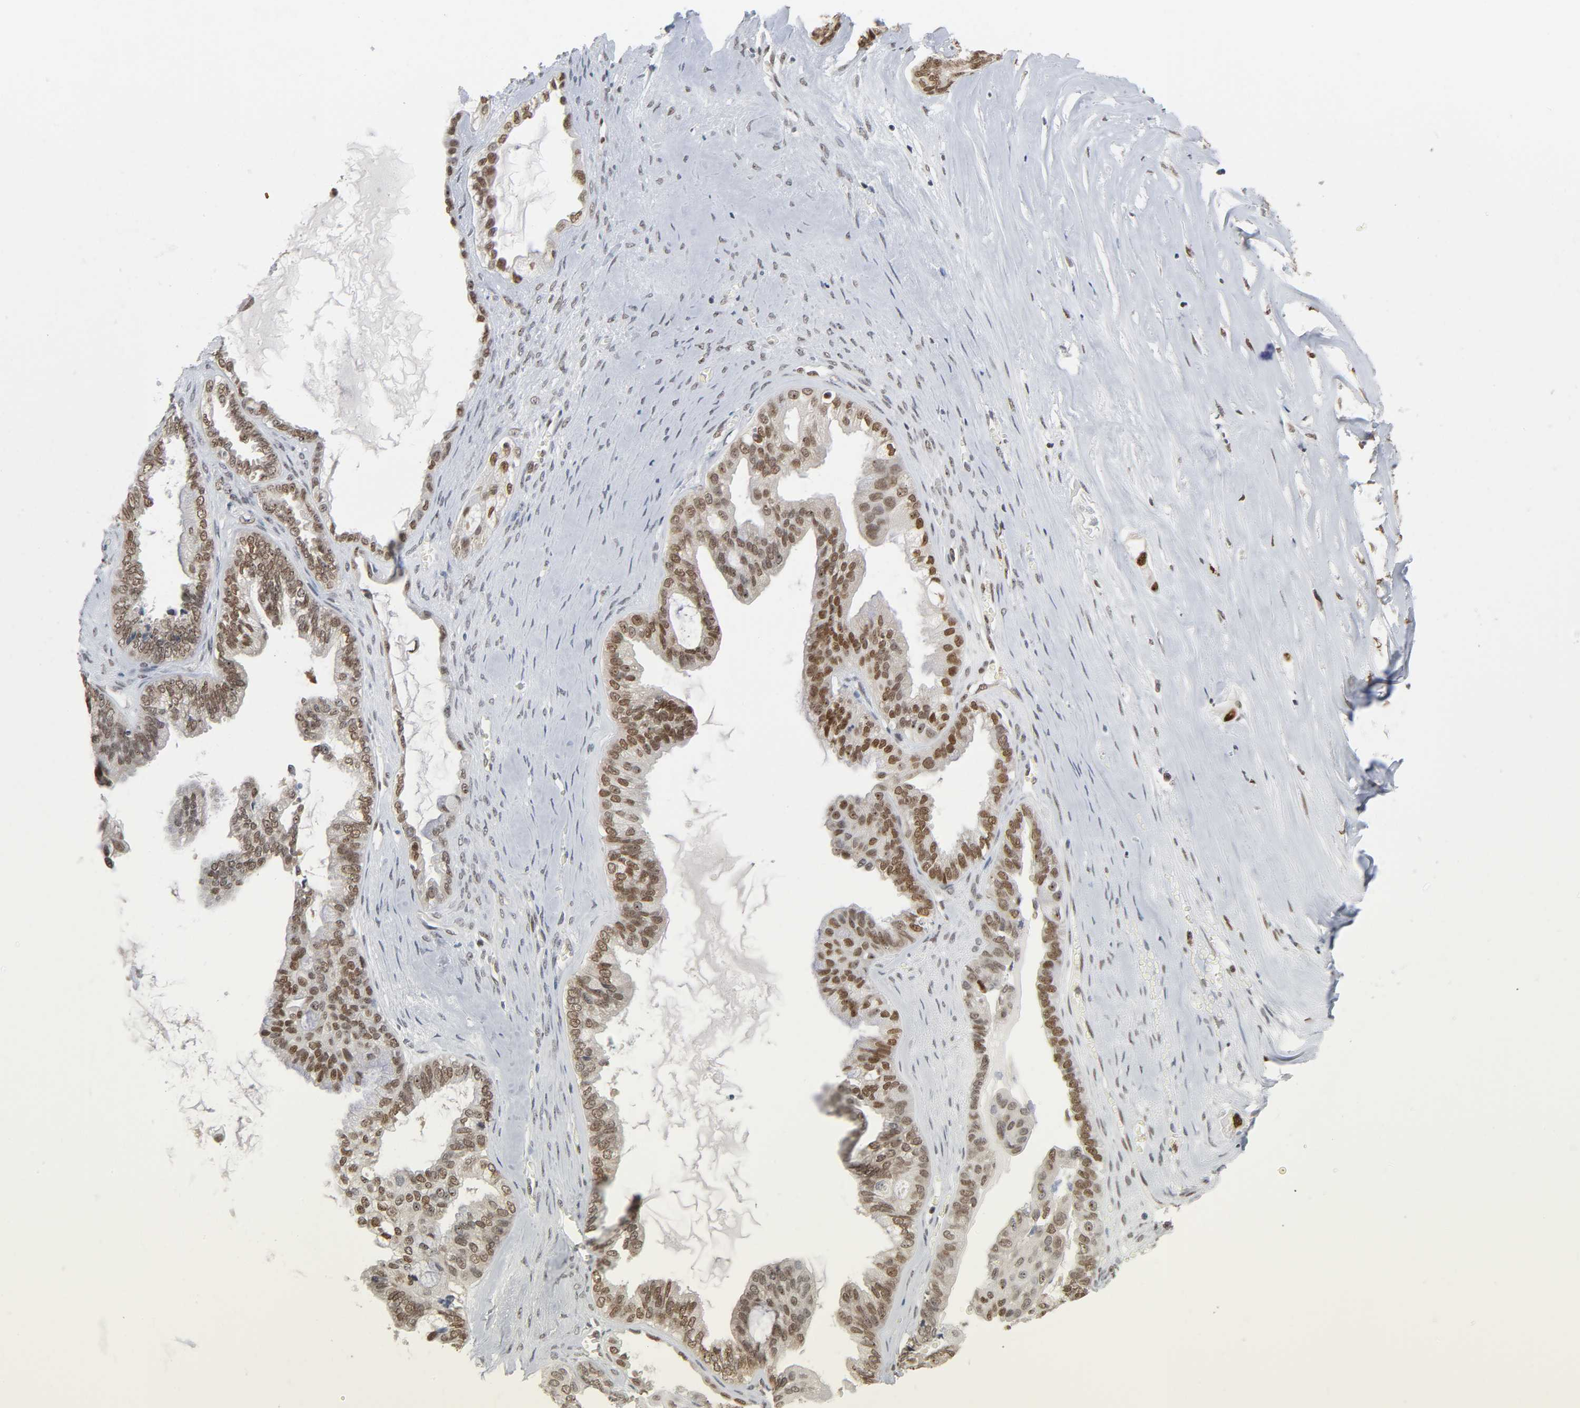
{"staining": {"intensity": "moderate", "quantity": ">75%", "location": "nuclear"}, "tissue": "ovarian cancer", "cell_type": "Tumor cells", "image_type": "cancer", "snomed": [{"axis": "morphology", "description": "Carcinoma, NOS"}, {"axis": "morphology", "description": "Carcinoma, endometroid"}, {"axis": "topography", "description": "Ovary"}], "caption": "DAB immunohistochemical staining of human endometroid carcinoma (ovarian) shows moderate nuclear protein expression in approximately >75% of tumor cells.", "gene": "SUMO1", "patient": {"sex": "female", "age": 50}}